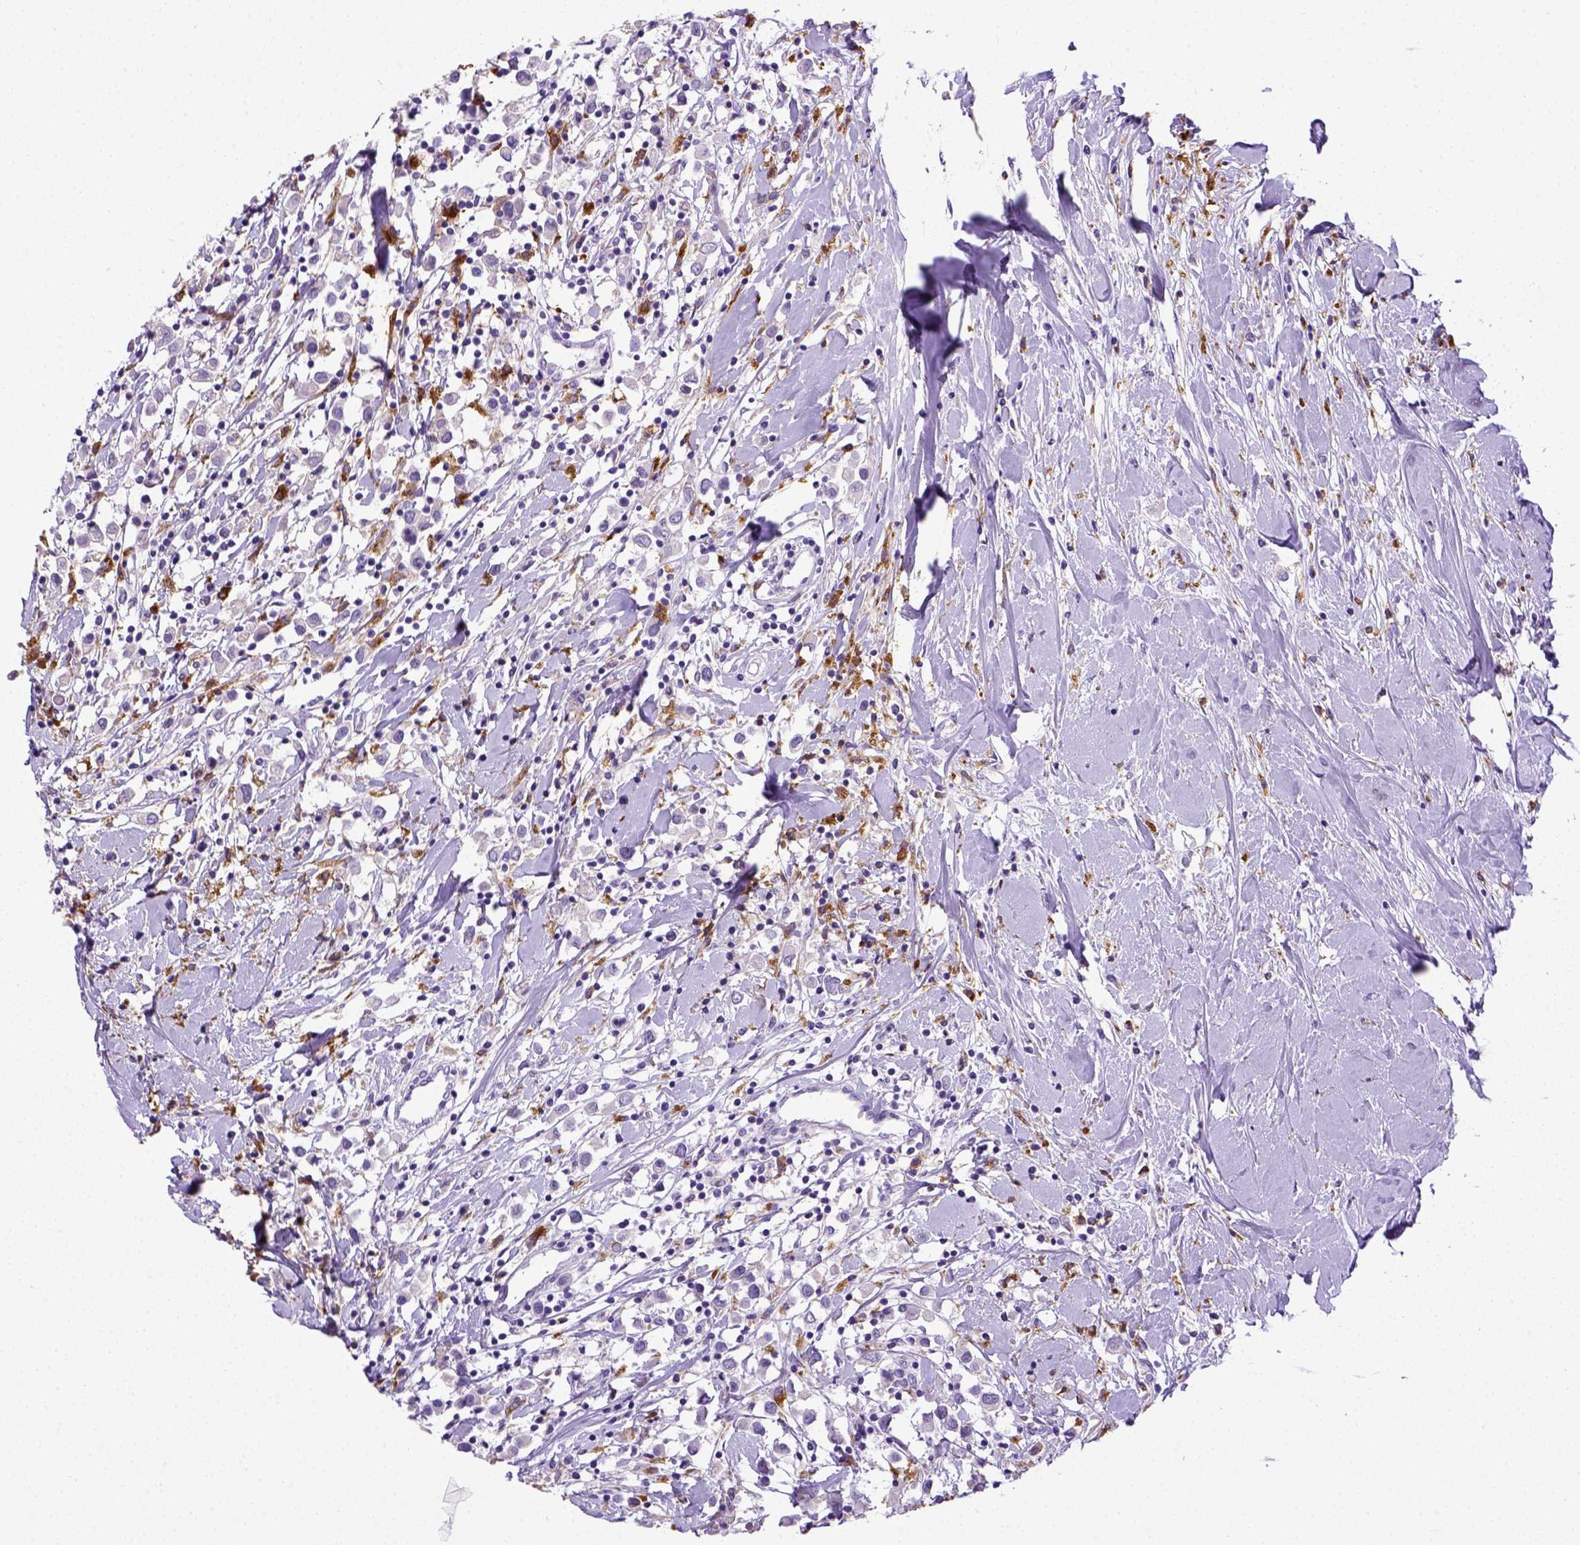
{"staining": {"intensity": "negative", "quantity": "none", "location": "none"}, "tissue": "breast cancer", "cell_type": "Tumor cells", "image_type": "cancer", "snomed": [{"axis": "morphology", "description": "Duct carcinoma"}, {"axis": "topography", "description": "Breast"}], "caption": "A high-resolution micrograph shows immunohistochemistry staining of breast cancer, which displays no significant staining in tumor cells. The staining is performed using DAB brown chromogen with nuclei counter-stained in using hematoxylin.", "gene": "CD68", "patient": {"sex": "female", "age": 61}}